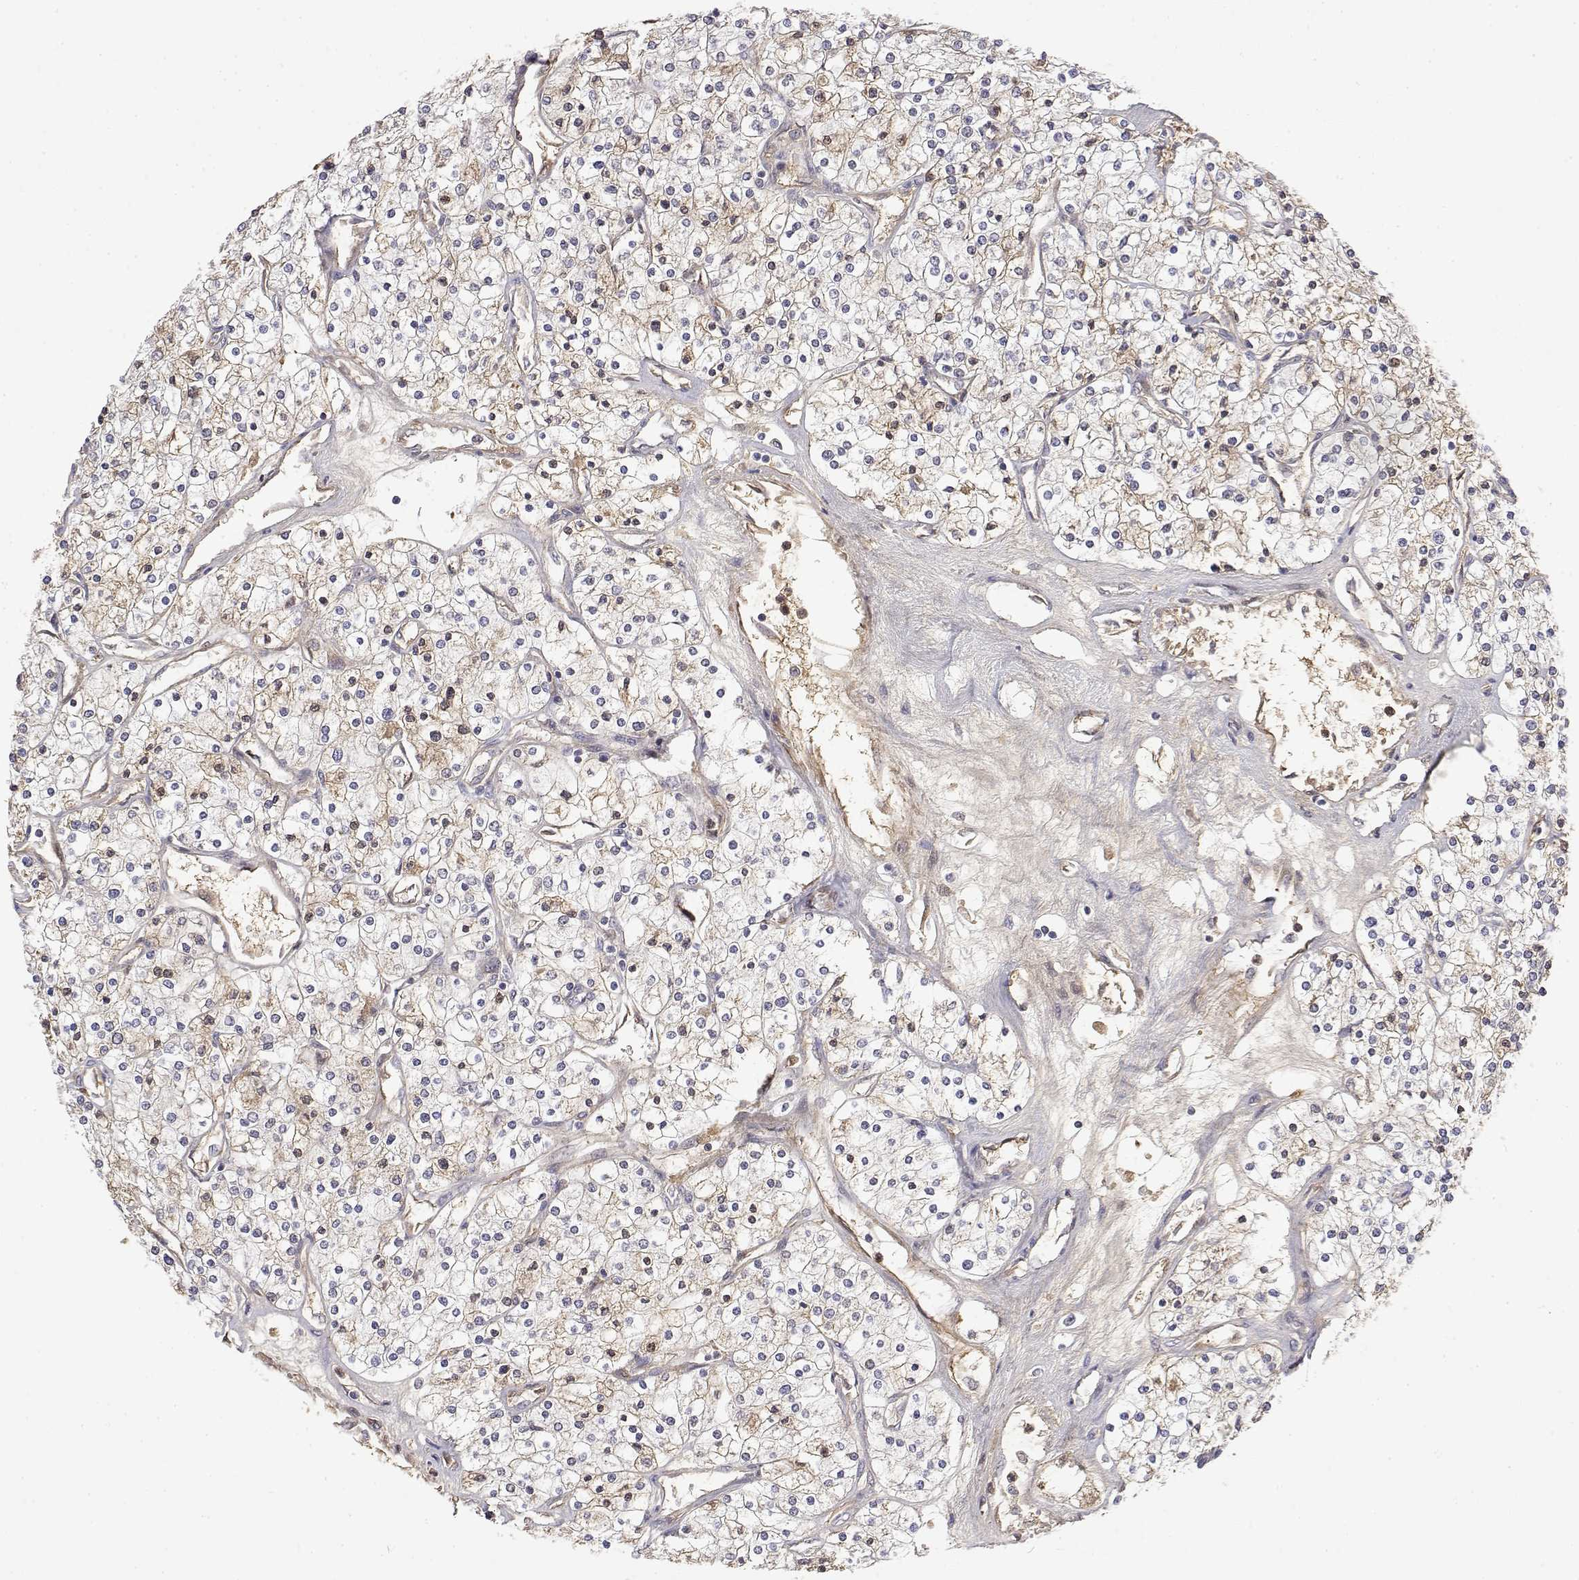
{"staining": {"intensity": "weak", "quantity": "<25%", "location": "cytoplasmic/membranous"}, "tissue": "renal cancer", "cell_type": "Tumor cells", "image_type": "cancer", "snomed": [{"axis": "morphology", "description": "Adenocarcinoma, NOS"}, {"axis": "topography", "description": "Kidney"}], "caption": "This is an immunohistochemistry histopathology image of human renal cancer. There is no positivity in tumor cells.", "gene": "IGFBP4", "patient": {"sex": "male", "age": 80}}